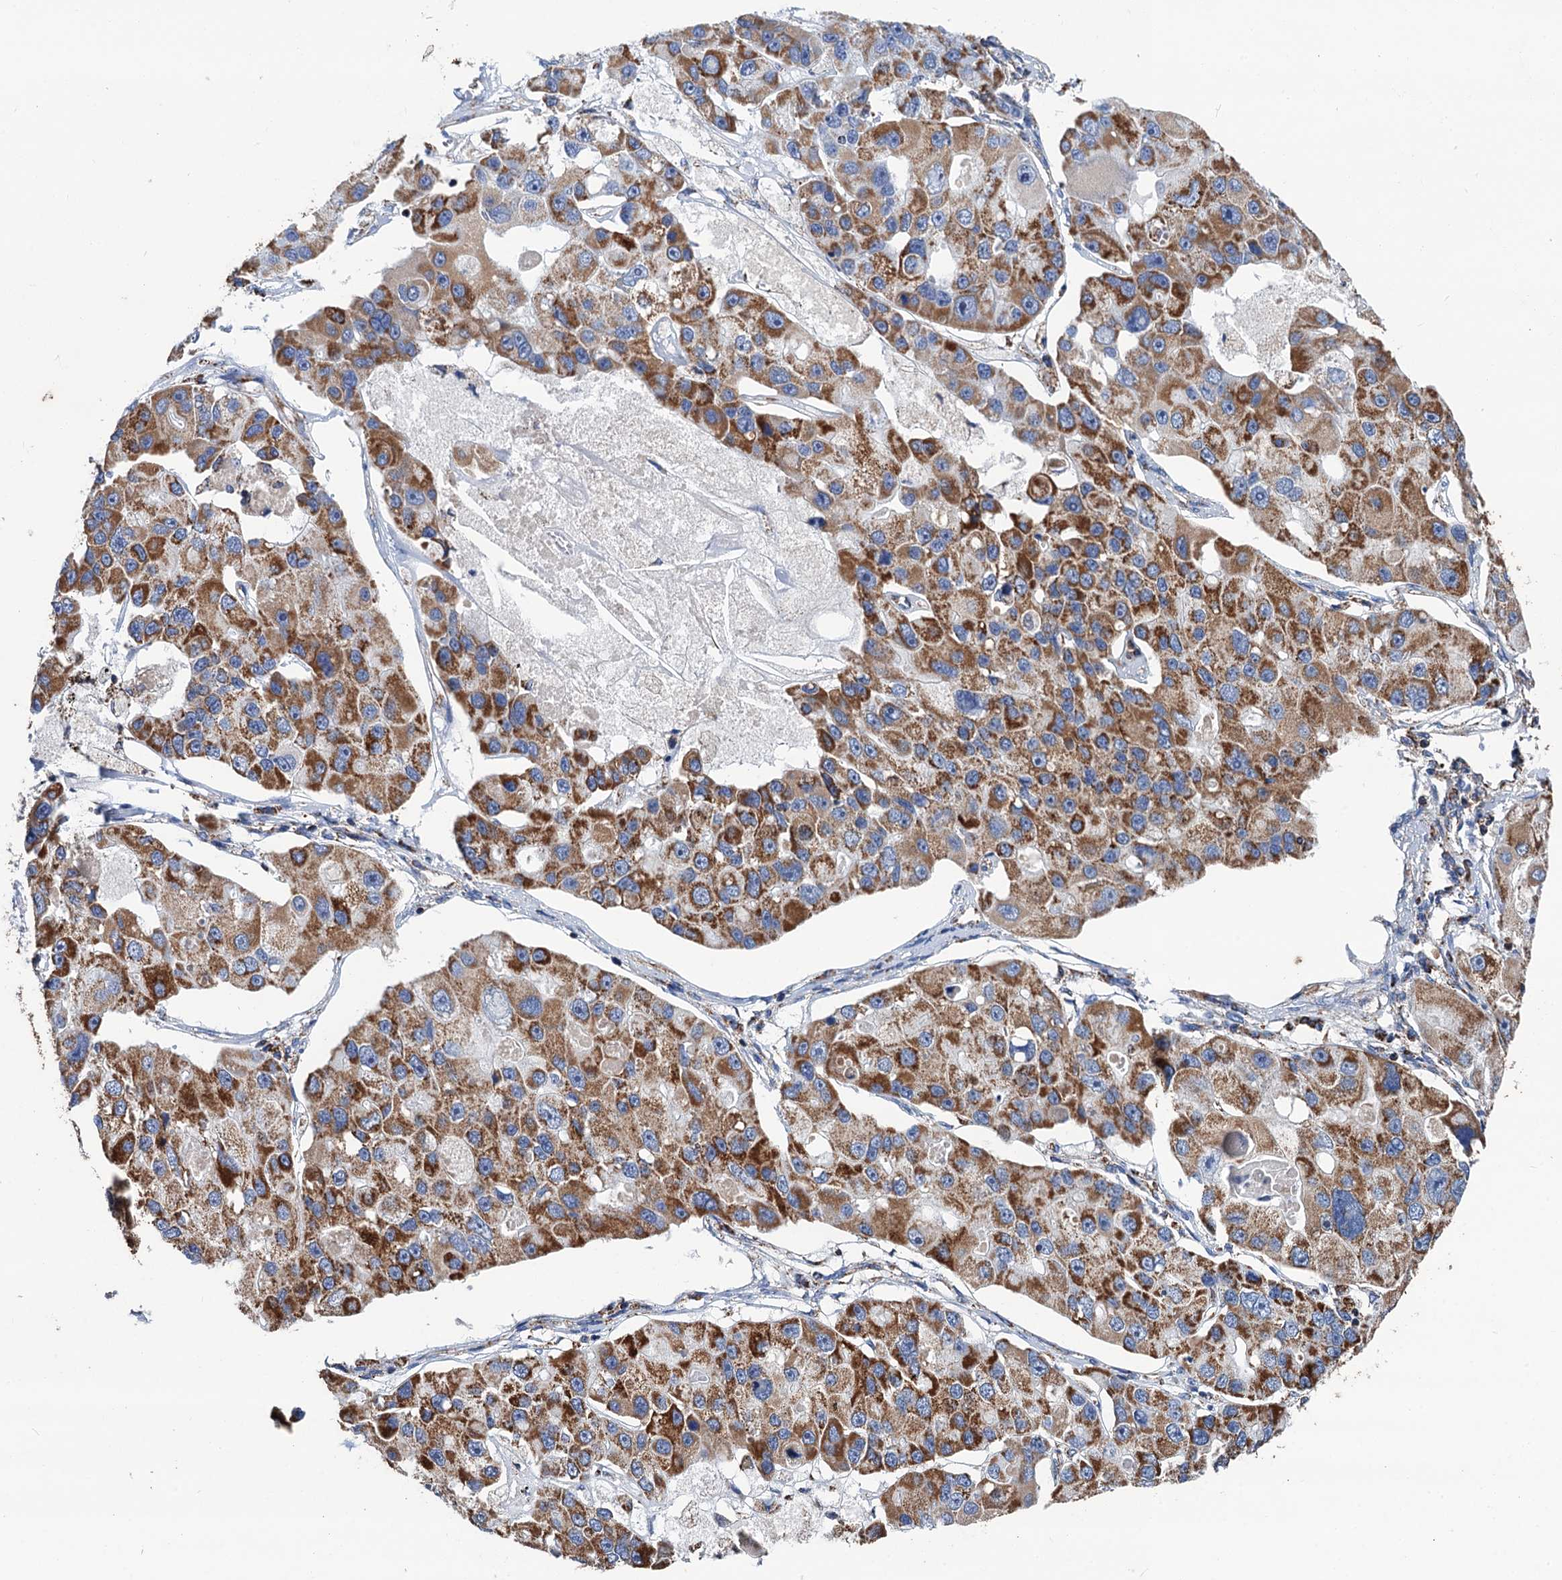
{"staining": {"intensity": "moderate", "quantity": ">75%", "location": "cytoplasmic/membranous"}, "tissue": "lung cancer", "cell_type": "Tumor cells", "image_type": "cancer", "snomed": [{"axis": "morphology", "description": "Adenocarcinoma, NOS"}, {"axis": "topography", "description": "Lung"}], "caption": "The image exhibits a brown stain indicating the presence of a protein in the cytoplasmic/membranous of tumor cells in lung cancer (adenocarcinoma).", "gene": "IVD", "patient": {"sex": "female", "age": 54}}